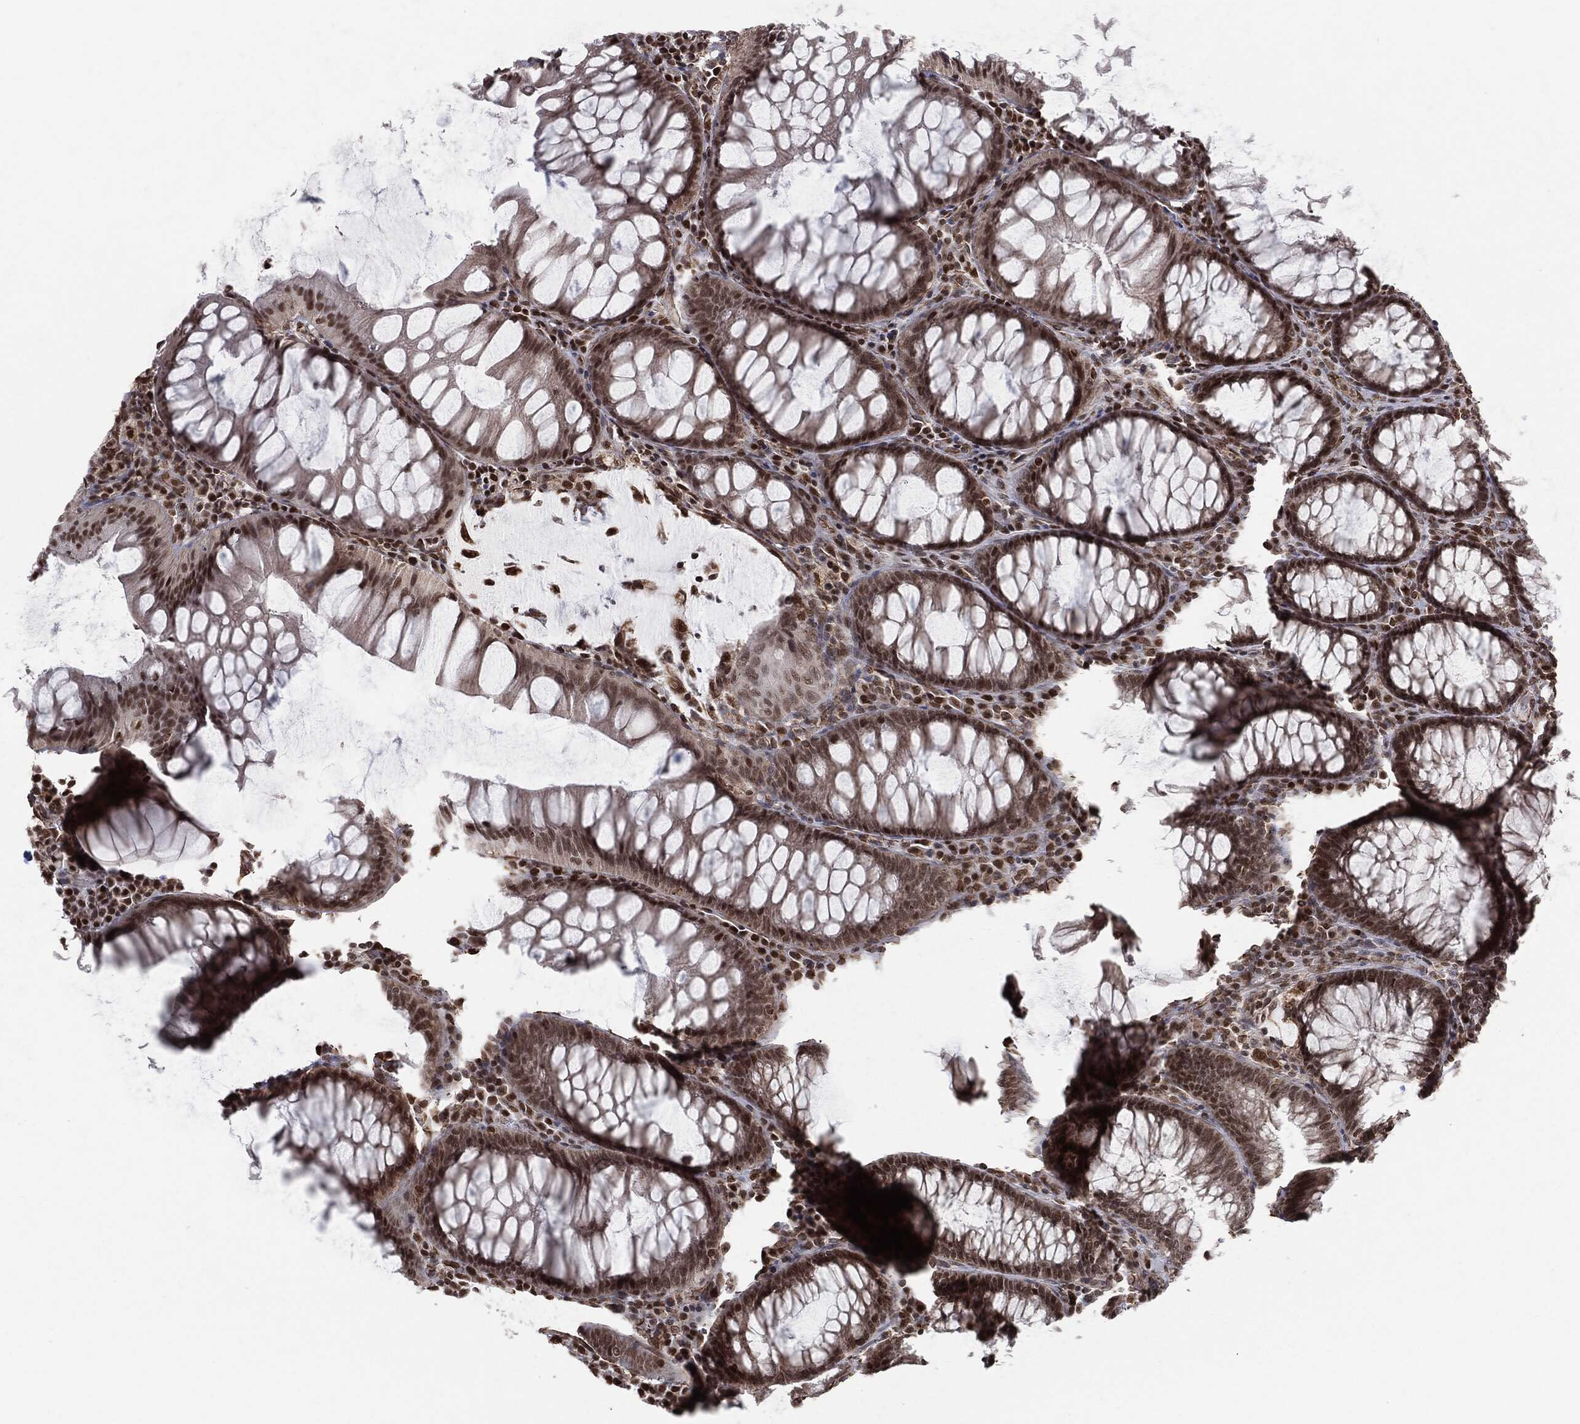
{"staining": {"intensity": "moderate", "quantity": ">75%", "location": "nuclear"}, "tissue": "colorectal cancer", "cell_type": "Tumor cells", "image_type": "cancer", "snomed": [{"axis": "morphology", "description": "Normal tissue, NOS"}, {"axis": "morphology", "description": "Adenocarcinoma, NOS"}, {"axis": "topography", "description": "Rectum"}, {"axis": "topography", "description": "Peripheral nerve tissue"}], "caption": "Immunohistochemistry of colorectal adenocarcinoma demonstrates medium levels of moderate nuclear staining in approximately >75% of tumor cells.", "gene": "TP53RK", "patient": {"sex": "male", "age": 92}}